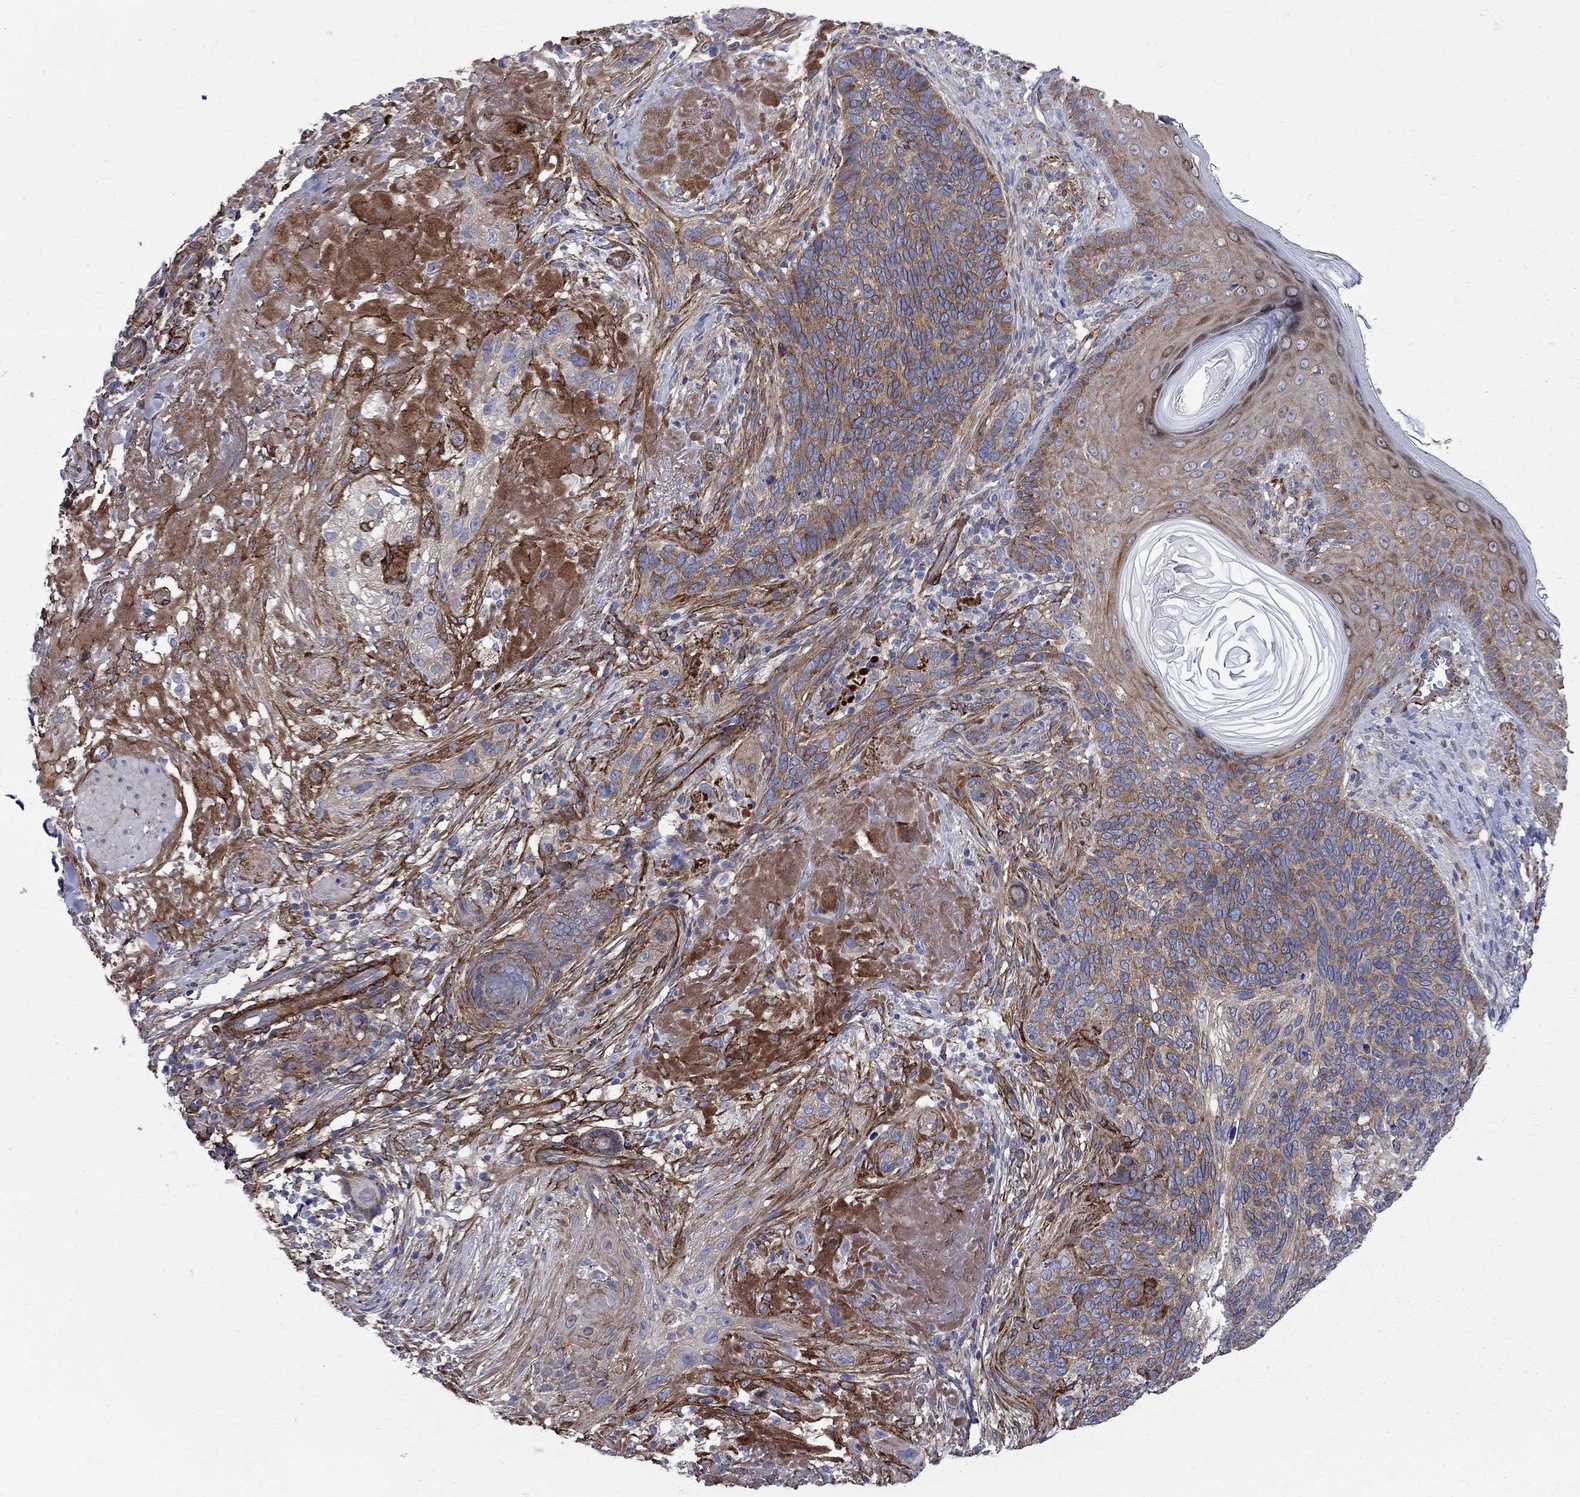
{"staining": {"intensity": "moderate", "quantity": "25%-75%", "location": "cytoplasmic/membranous"}, "tissue": "skin cancer", "cell_type": "Tumor cells", "image_type": "cancer", "snomed": [{"axis": "morphology", "description": "Basal cell carcinoma"}, {"axis": "topography", "description": "Skin"}], "caption": "Tumor cells demonstrate medium levels of moderate cytoplasmic/membranous staining in approximately 25%-75% of cells in human basal cell carcinoma (skin).", "gene": "SEPTIN8", "patient": {"sex": "male", "age": 91}}